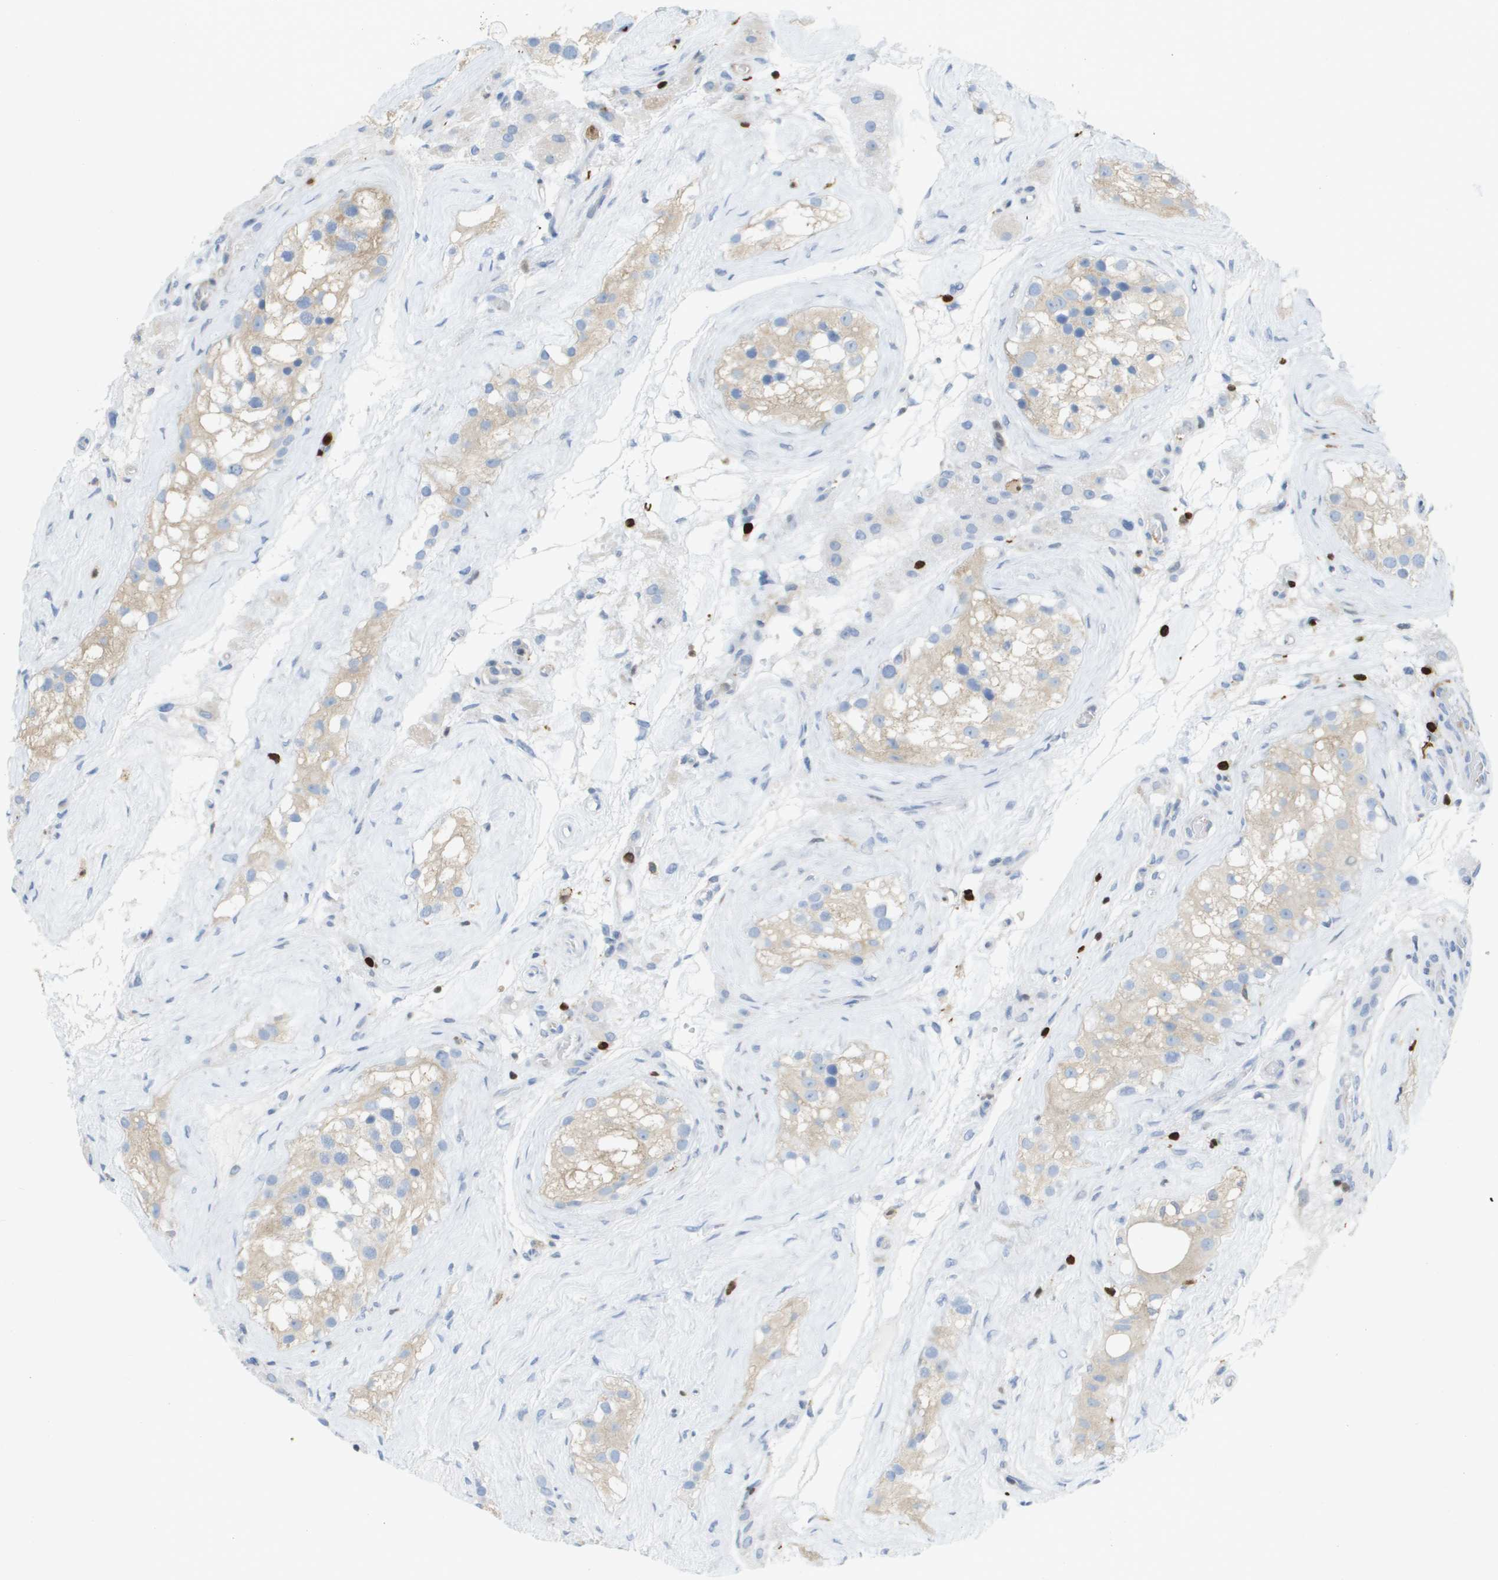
{"staining": {"intensity": "weak", "quantity": "<25%", "location": "cytoplasmic/membranous"}, "tissue": "testis", "cell_type": "Cells in seminiferous ducts", "image_type": "normal", "snomed": [{"axis": "morphology", "description": "Normal tissue, NOS"}, {"axis": "morphology", "description": "Seminoma, NOS"}, {"axis": "topography", "description": "Testis"}], "caption": "A high-resolution micrograph shows immunohistochemistry (IHC) staining of benign testis, which demonstrates no significant positivity in cells in seminiferous ducts.", "gene": "DOCK5", "patient": {"sex": "male", "age": 71}}